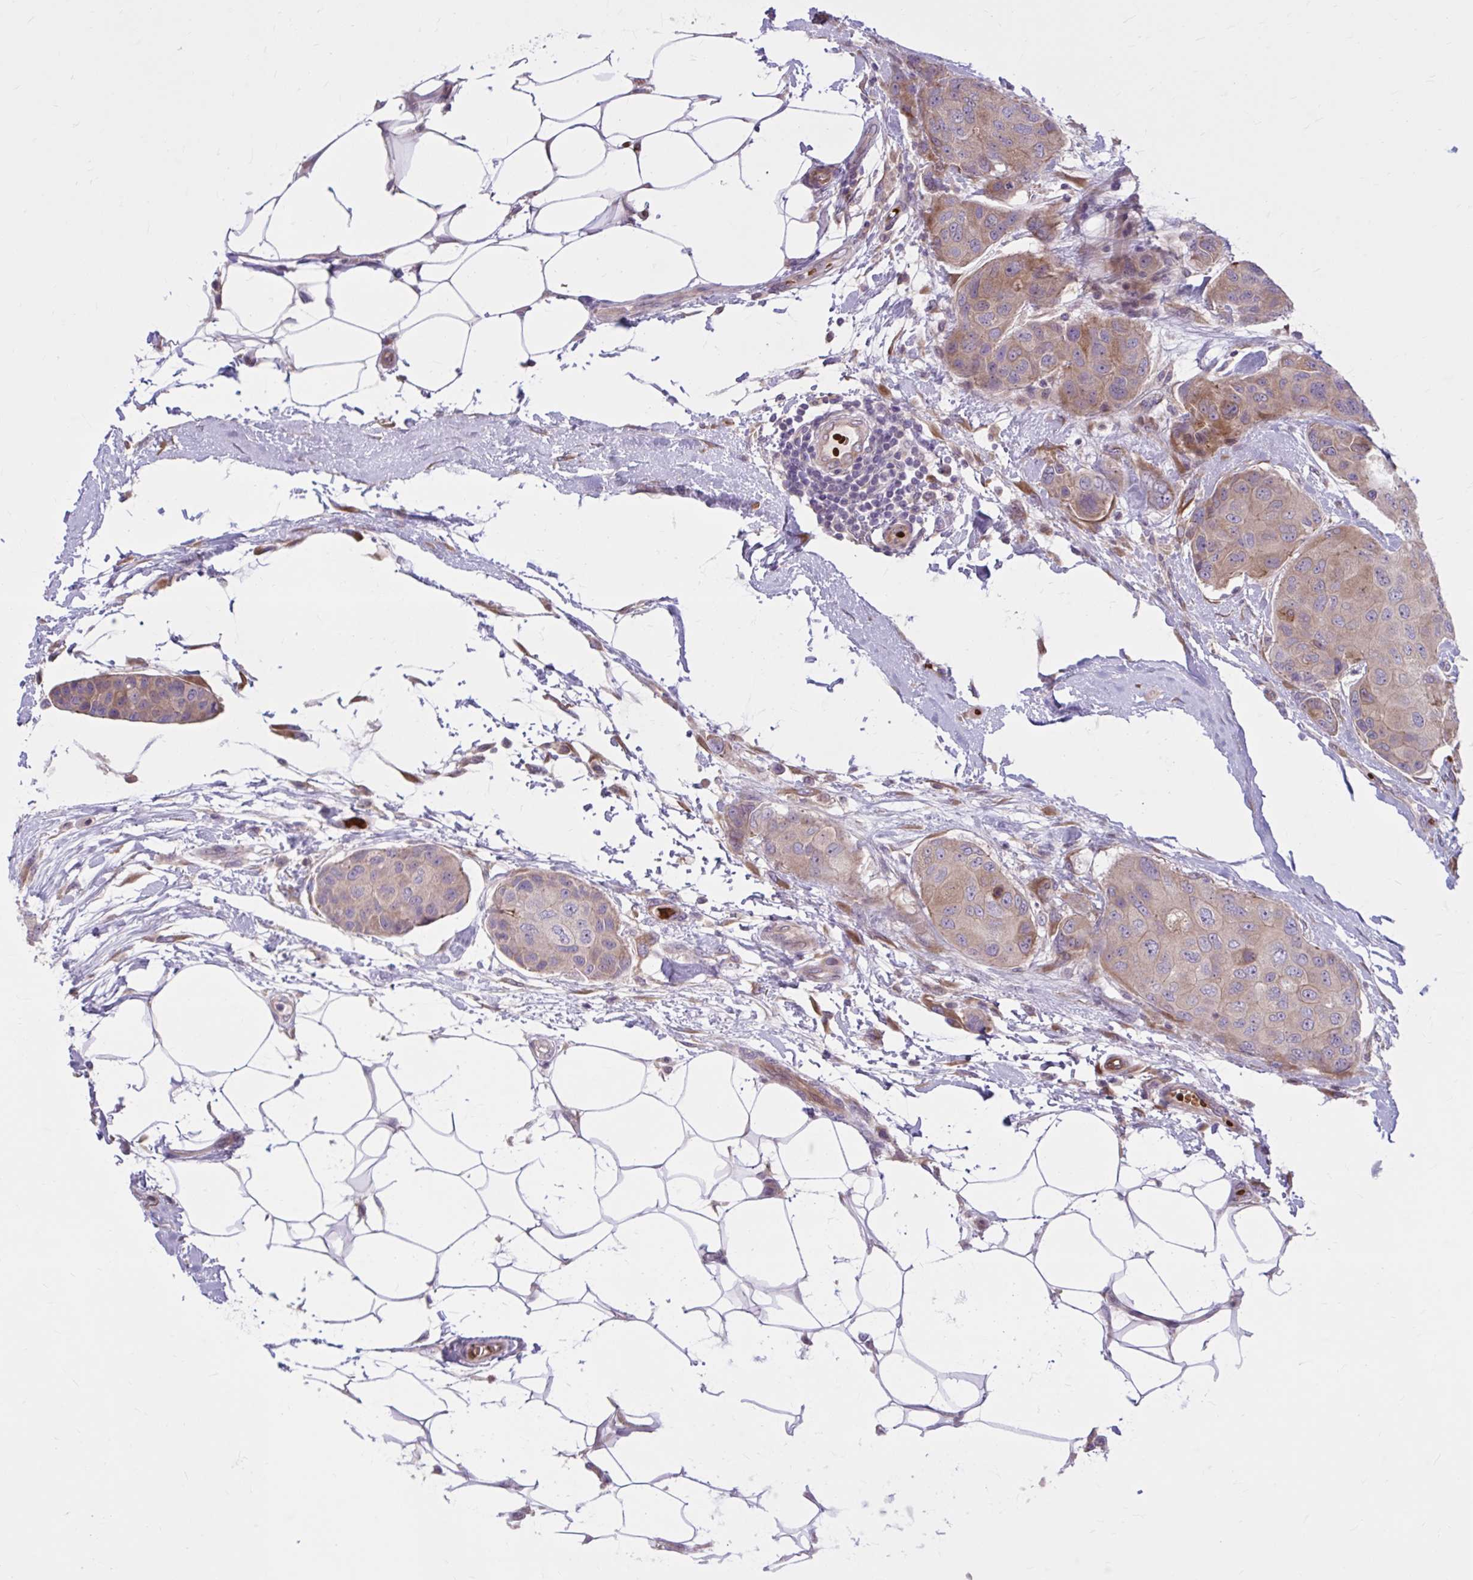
{"staining": {"intensity": "moderate", "quantity": "<25%", "location": "cytoplasmic/membranous"}, "tissue": "breast cancer", "cell_type": "Tumor cells", "image_type": "cancer", "snomed": [{"axis": "morphology", "description": "Duct carcinoma"}, {"axis": "topography", "description": "Breast"}, {"axis": "topography", "description": "Lymph node"}], "caption": "High-power microscopy captured an immunohistochemistry image of invasive ductal carcinoma (breast), revealing moderate cytoplasmic/membranous positivity in about <25% of tumor cells. (Stains: DAB in brown, nuclei in blue, Microscopy: brightfield microscopy at high magnification).", "gene": "SNF8", "patient": {"sex": "female", "age": 80}}